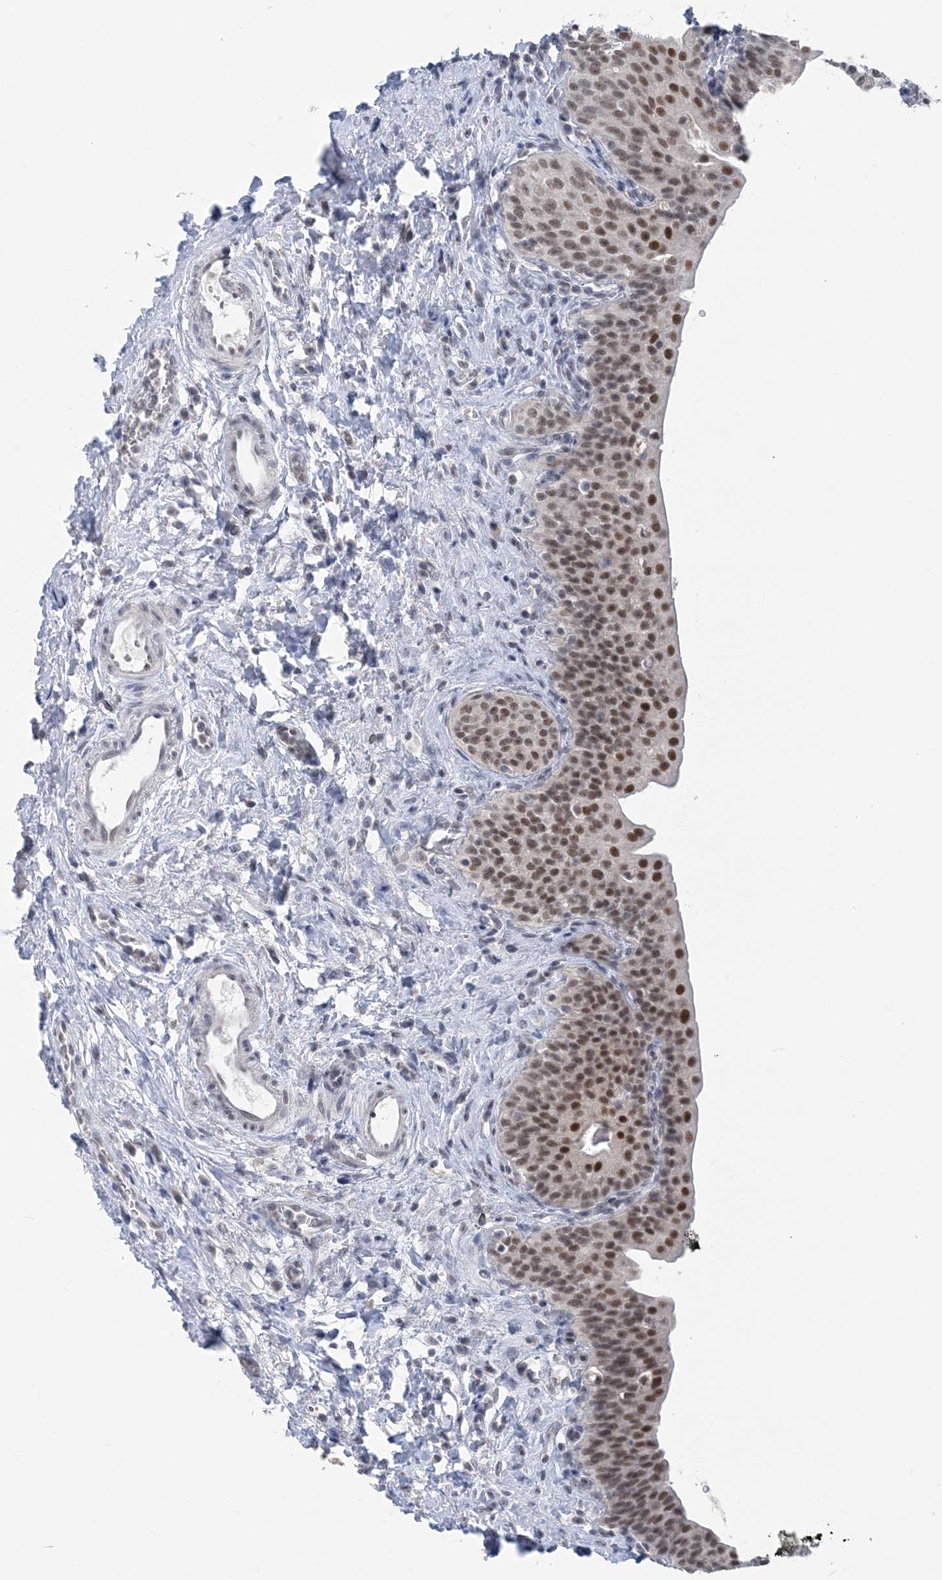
{"staining": {"intensity": "moderate", "quantity": ">75%", "location": "nuclear"}, "tissue": "urinary bladder", "cell_type": "Urothelial cells", "image_type": "normal", "snomed": [{"axis": "morphology", "description": "Normal tissue, NOS"}, {"axis": "topography", "description": "Urinary bladder"}], "caption": "Immunohistochemistry (IHC) (DAB (3,3'-diaminobenzidine)) staining of unremarkable urinary bladder reveals moderate nuclear protein positivity in about >75% of urothelial cells. (IHC, brightfield microscopy, high magnification).", "gene": "ZBTB7A", "patient": {"sex": "male", "age": 83}}